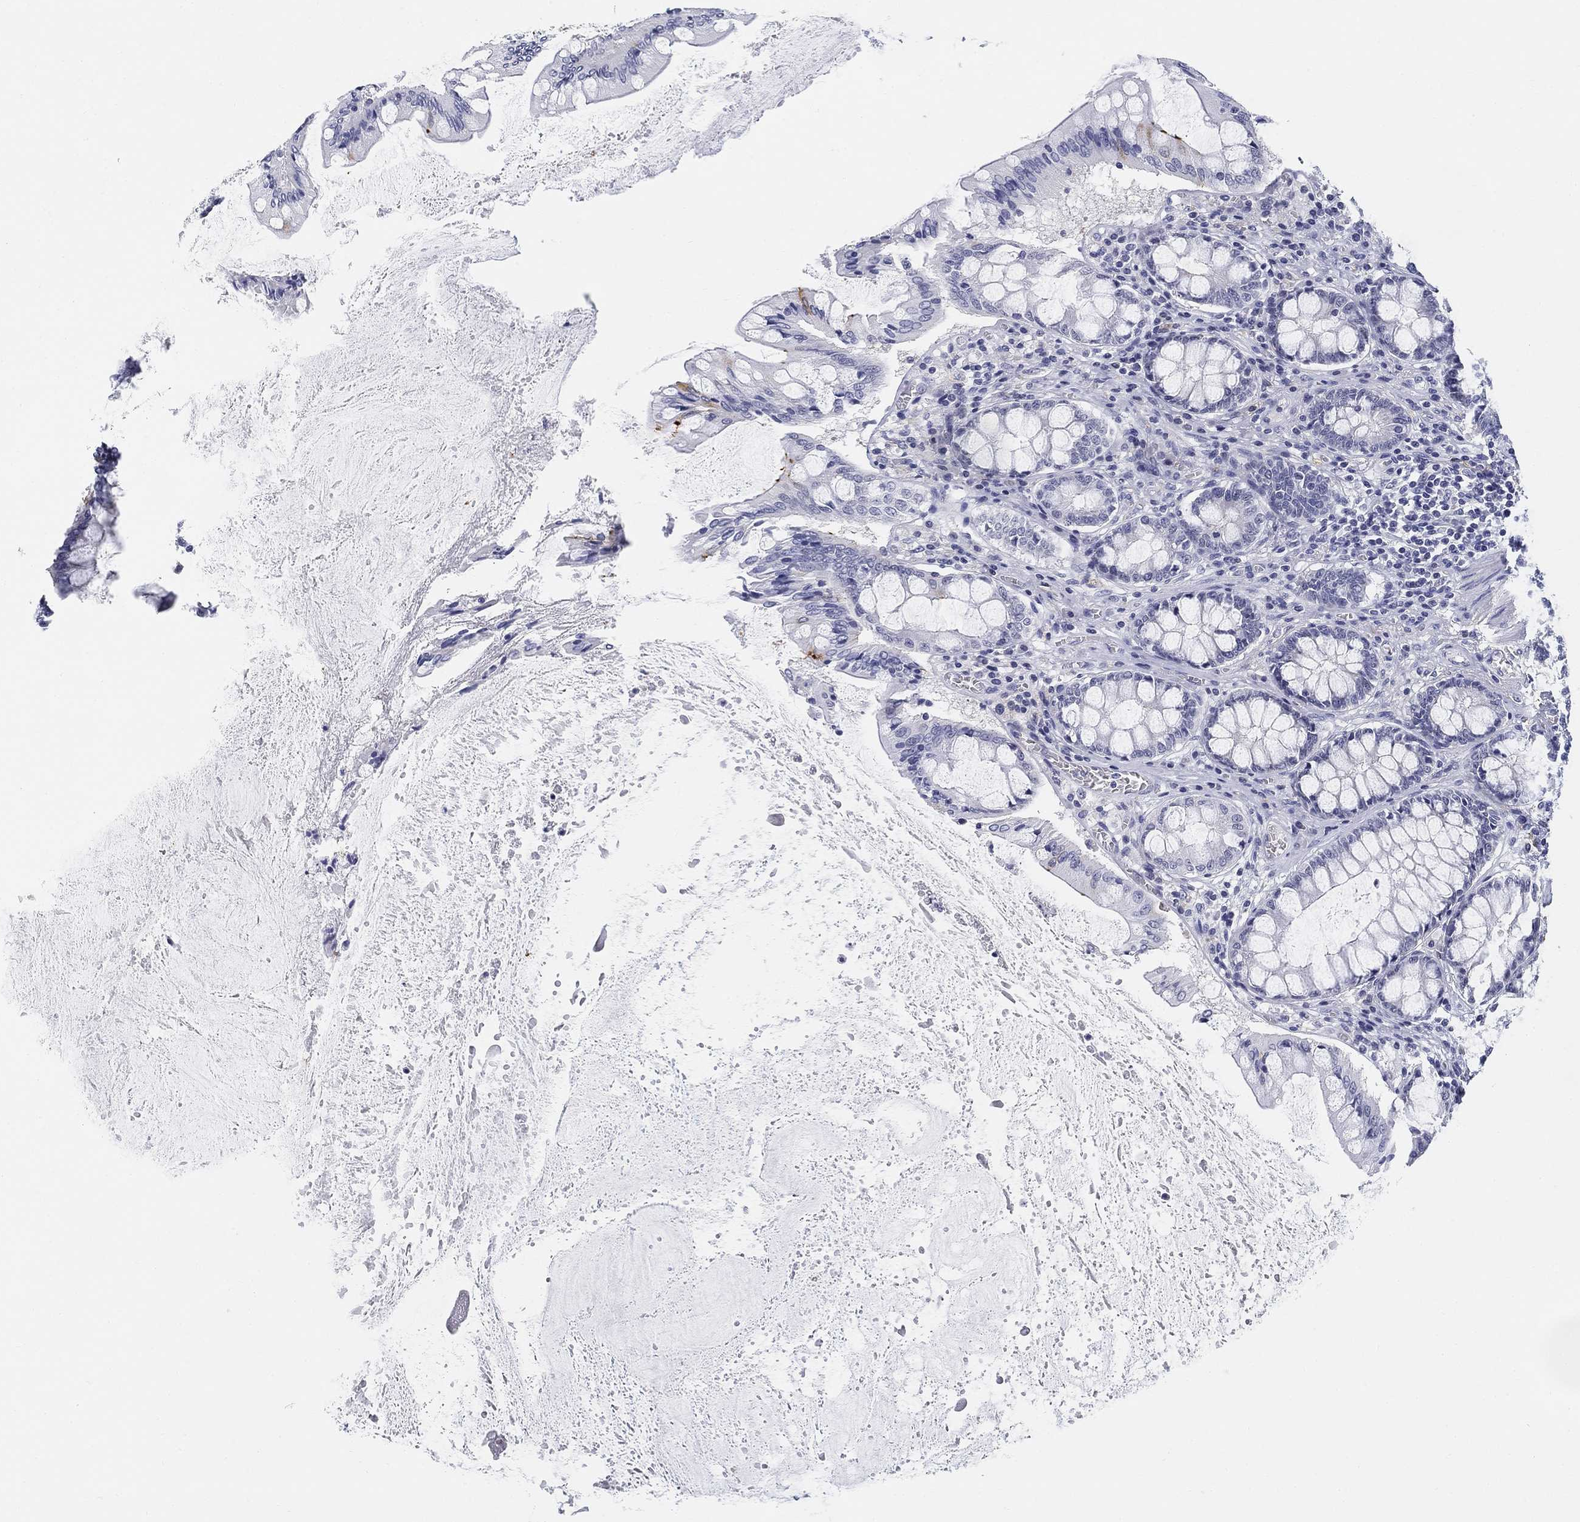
{"staining": {"intensity": "negative", "quantity": "none", "location": "none"}, "tissue": "colon", "cell_type": "Endothelial cells", "image_type": "normal", "snomed": [{"axis": "morphology", "description": "Normal tissue, NOS"}, {"axis": "topography", "description": "Colon"}], "caption": "This is an immunohistochemistry image of unremarkable colon. There is no staining in endothelial cells.", "gene": "SLC2A5", "patient": {"sex": "female", "age": 65}}